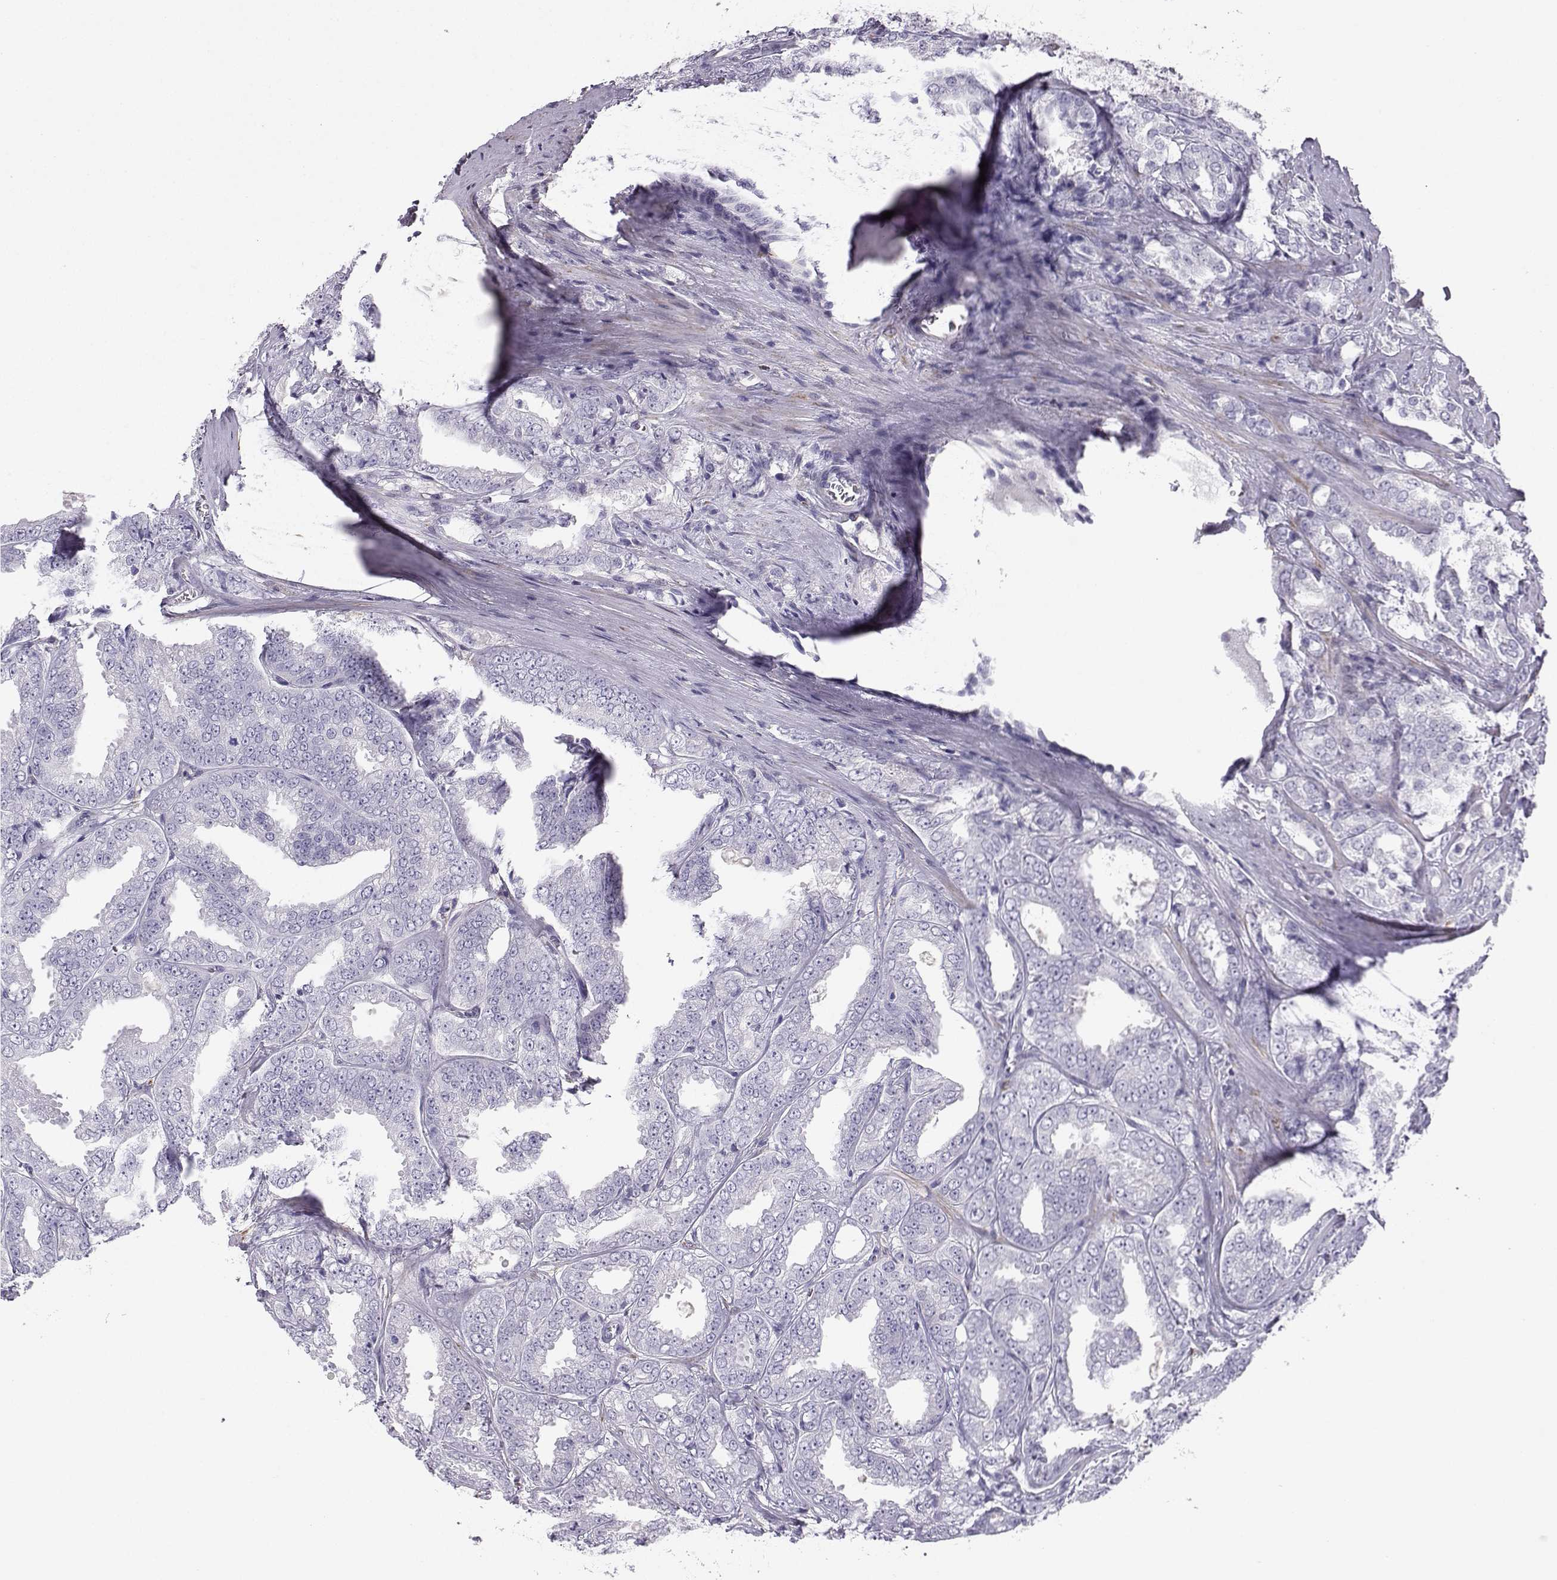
{"staining": {"intensity": "negative", "quantity": "none", "location": "none"}, "tissue": "prostate cancer", "cell_type": "Tumor cells", "image_type": "cancer", "snomed": [{"axis": "morphology", "description": "Adenocarcinoma, NOS"}, {"axis": "morphology", "description": "Adenocarcinoma, High grade"}, {"axis": "topography", "description": "Prostate"}], "caption": "This is an IHC photomicrograph of adenocarcinoma (high-grade) (prostate). There is no expression in tumor cells.", "gene": "DCLK3", "patient": {"sex": "male", "age": 70}}